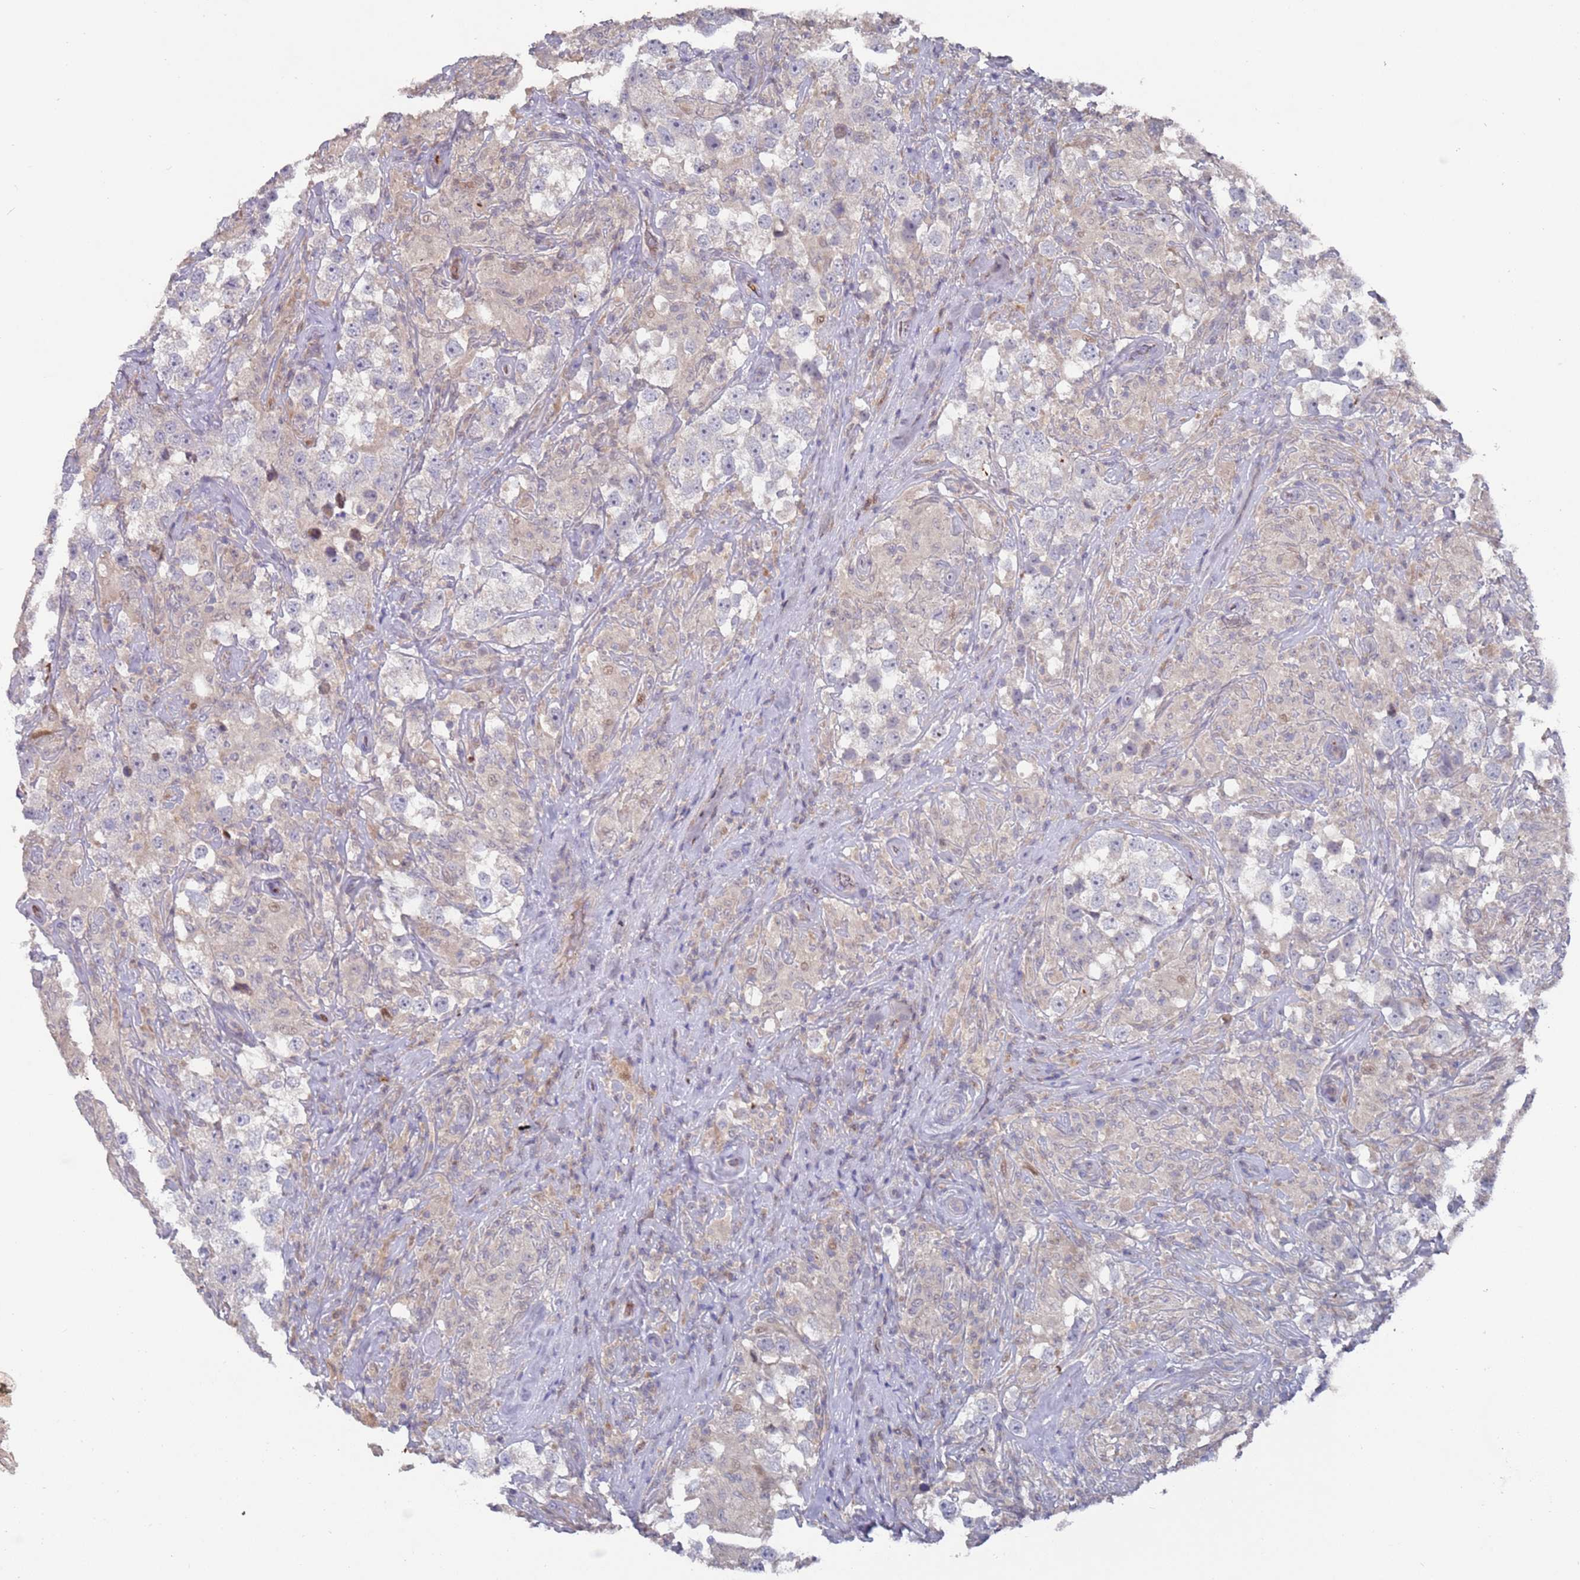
{"staining": {"intensity": "negative", "quantity": "none", "location": "none"}, "tissue": "testis cancer", "cell_type": "Tumor cells", "image_type": "cancer", "snomed": [{"axis": "morphology", "description": "Seminoma, NOS"}, {"axis": "topography", "description": "Testis"}], "caption": "This histopathology image is of testis cancer stained with immunohistochemistry to label a protein in brown with the nuclei are counter-stained blue. There is no positivity in tumor cells. (DAB immunohistochemistry (IHC) visualized using brightfield microscopy, high magnification).", "gene": "LACC1", "patient": {"sex": "male", "age": 46}}